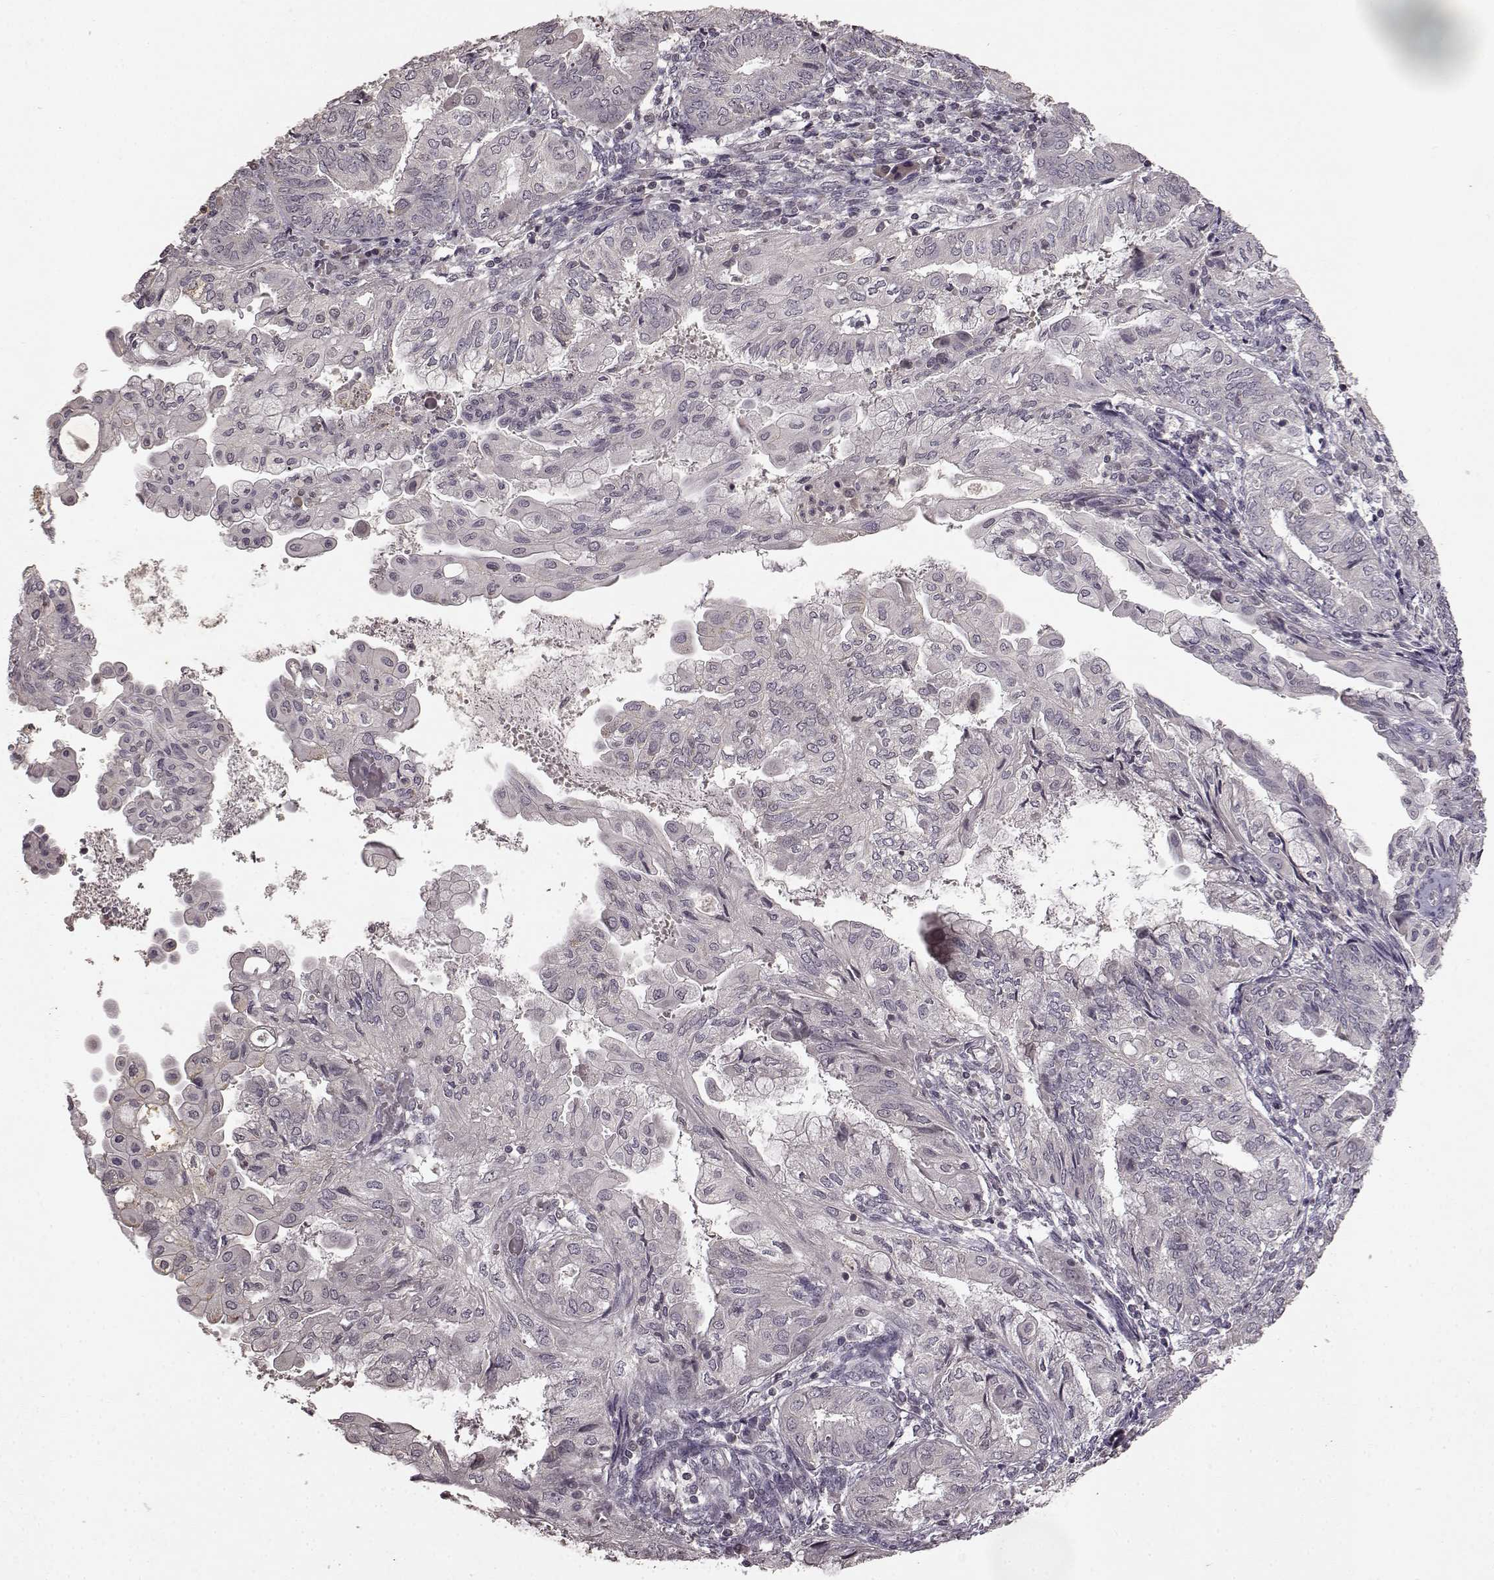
{"staining": {"intensity": "negative", "quantity": "none", "location": "none"}, "tissue": "endometrial cancer", "cell_type": "Tumor cells", "image_type": "cancer", "snomed": [{"axis": "morphology", "description": "Adenocarcinoma, NOS"}, {"axis": "topography", "description": "Endometrium"}], "caption": "Tumor cells are negative for protein expression in human adenocarcinoma (endometrial).", "gene": "LHB", "patient": {"sex": "female", "age": 68}}